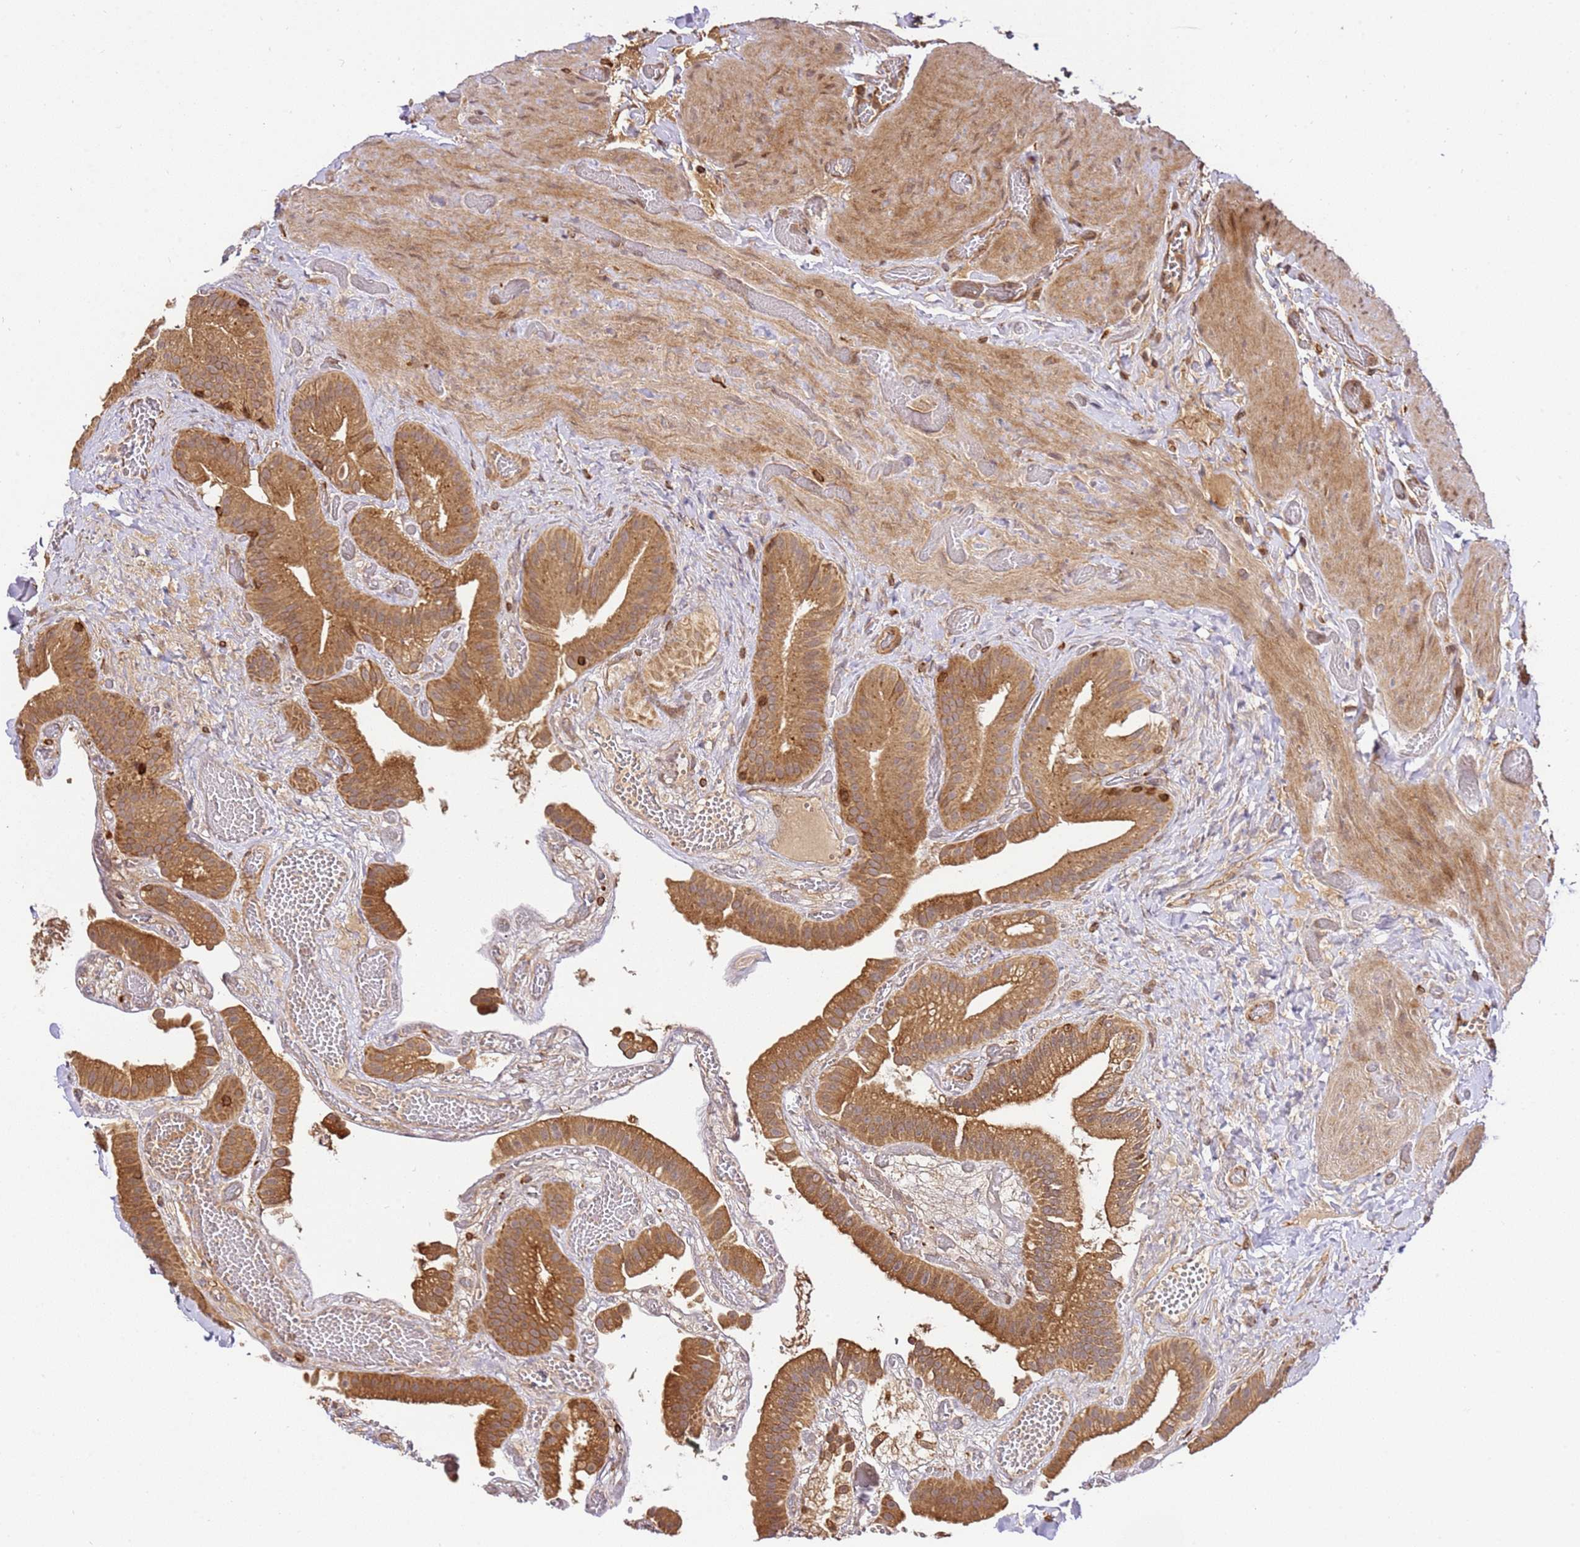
{"staining": {"intensity": "moderate", "quantity": ">75%", "location": "cytoplasmic/membranous"}, "tissue": "gallbladder", "cell_type": "Glandular cells", "image_type": "normal", "snomed": [{"axis": "morphology", "description": "Normal tissue, NOS"}, {"axis": "topography", "description": "Gallbladder"}], "caption": "Immunohistochemical staining of benign human gallbladder reveals >75% levels of moderate cytoplasmic/membranous protein staining in approximately >75% of glandular cells.", "gene": "KATNAL2", "patient": {"sex": "female", "age": 64}}